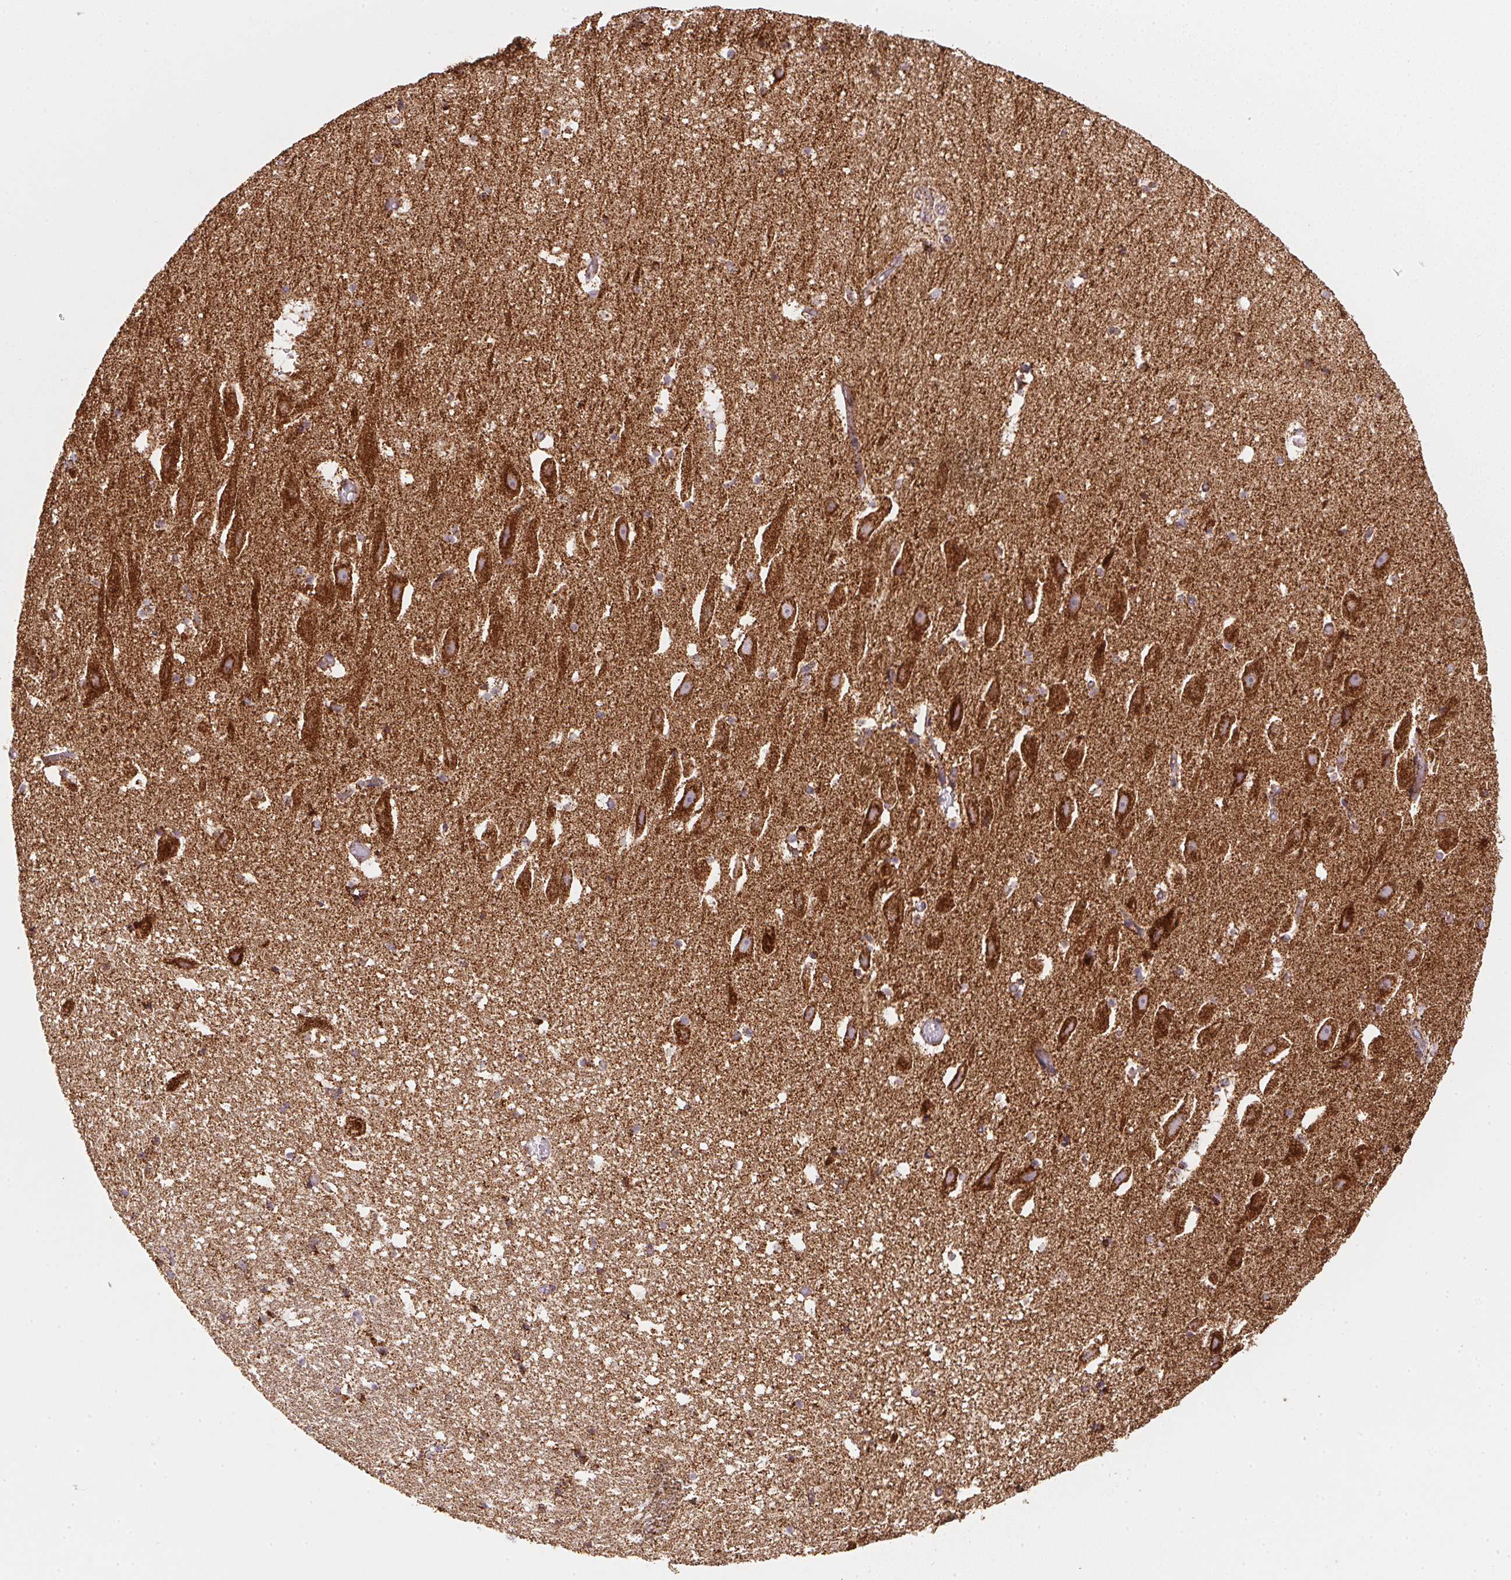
{"staining": {"intensity": "strong", "quantity": ">75%", "location": "cytoplasmic/membranous"}, "tissue": "hippocampus", "cell_type": "Glial cells", "image_type": "normal", "snomed": [{"axis": "morphology", "description": "Normal tissue, NOS"}, {"axis": "topography", "description": "Hippocampus"}], "caption": "IHC staining of benign hippocampus, which shows high levels of strong cytoplasmic/membranous positivity in approximately >75% of glial cells indicating strong cytoplasmic/membranous protein staining. The staining was performed using DAB (brown) for protein detection and nuclei were counterstained in hematoxylin (blue).", "gene": "NDUFS2", "patient": {"sex": "male", "age": 26}}